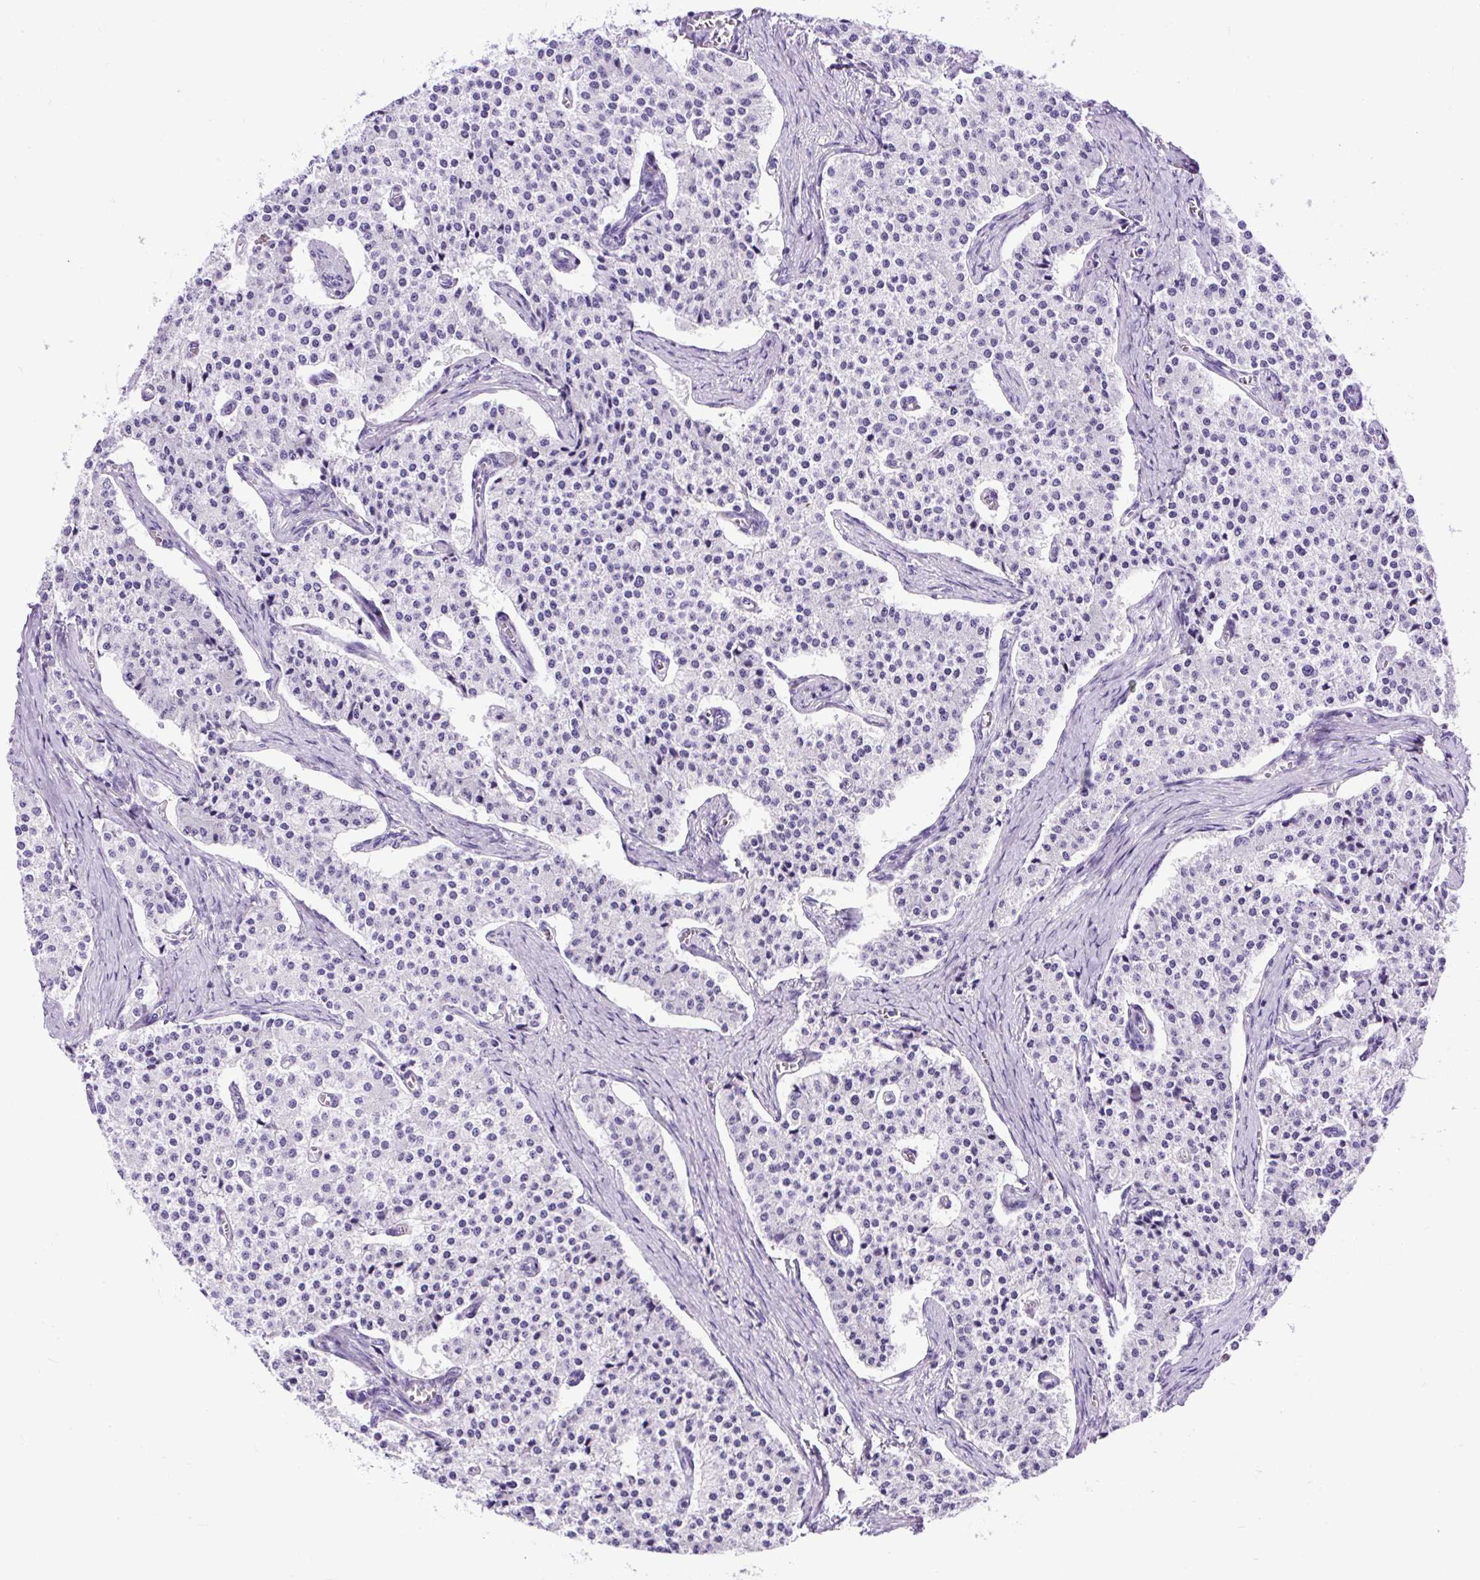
{"staining": {"intensity": "negative", "quantity": "none", "location": "none"}, "tissue": "carcinoid", "cell_type": "Tumor cells", "image_type": "cancer", "snomed": [{"axis": "morphology", "description": "Carcinoid, malignant, NOS"}, {"axis": "topography", "description": "Colon"}], "caption": "Histopathology image shows no protein positivity in tumor cells of carcinoid tissue.", "gene": "CEL", "patient": {"sex": "female", "age": 52}}